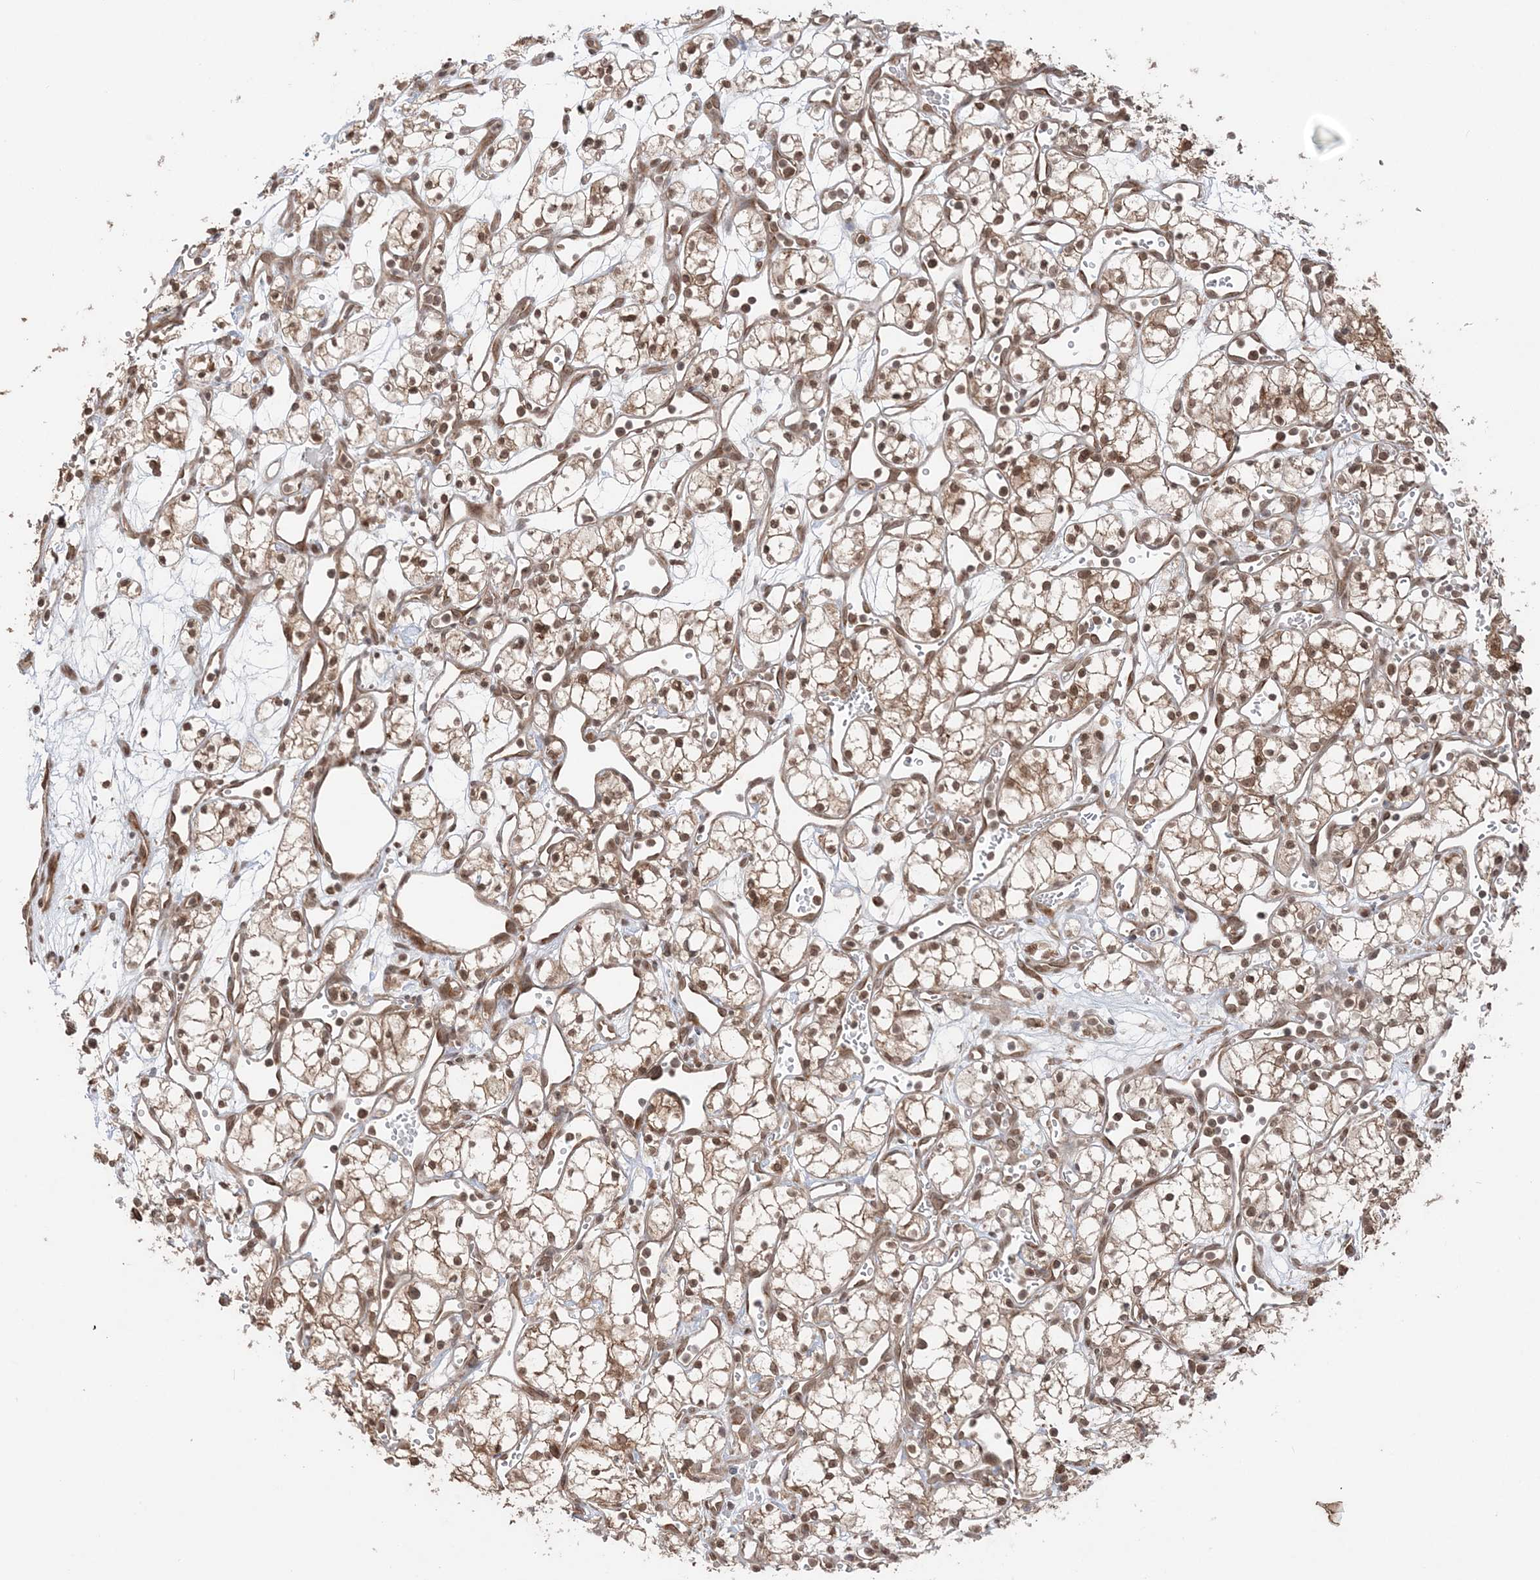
{"staining": {"intensity": "moderate", "quantity": ">75%", "location": "cytoplasmic/membranous,nuclear"}, "tissue": "renal cancer", "cell_type": "Tumor cells", "image_type": "cancer", "snomed": [{"axis": "morphology", "description": "Adenocarcinoma, NOS"}, {"axis": "topography", "description": "Kidney"}], "caption": "High-power microscopy captured an IHC image of renal cancer, revealing moderate cytoplasmic/membranous and nuclear expression in about >75% of tumor cells.", "gene": "TMED10", "patient": {"sex": "male", "age": 59}}